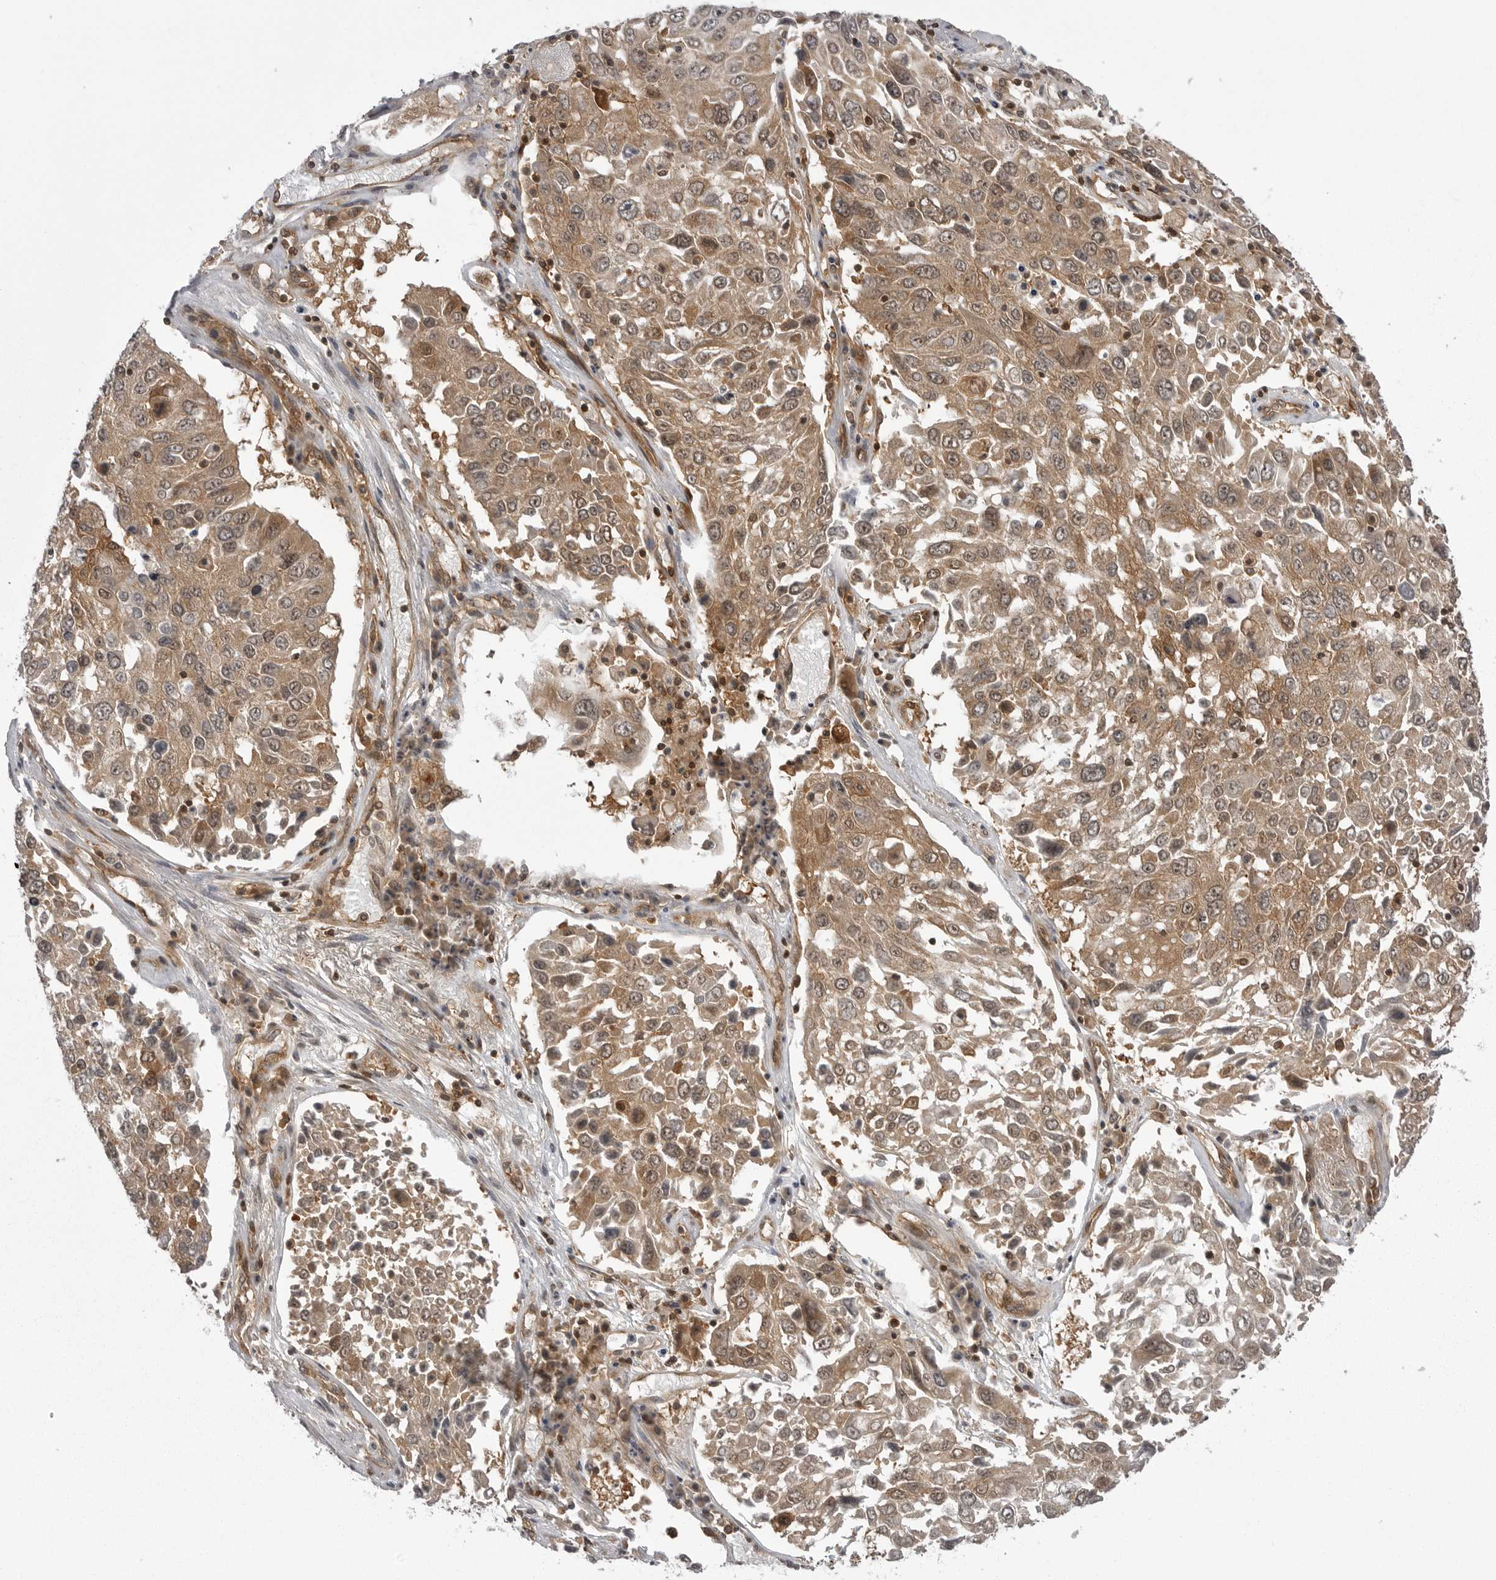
{"staining": {"intensity": "moderate", "quantity": ">75%", "location": "cytoplasmic/membranous"}, "tissue": "lung cancer", "cell_type": "Tumor cells", "image_type": "cancer", "snomed": [{"axis": "morphology", "description": "Squamous cell carcinoma, NOS"}, {"axis": "topography", "description": "Lung"}], "caption": "A brown stain shows moderate cytoplasmic/membranous positivity of a protein in lung cancer (squamous cell carcinoma) tumor cells.", "gene": "STK24", "patient": {"sex": "male", "age": 65}}